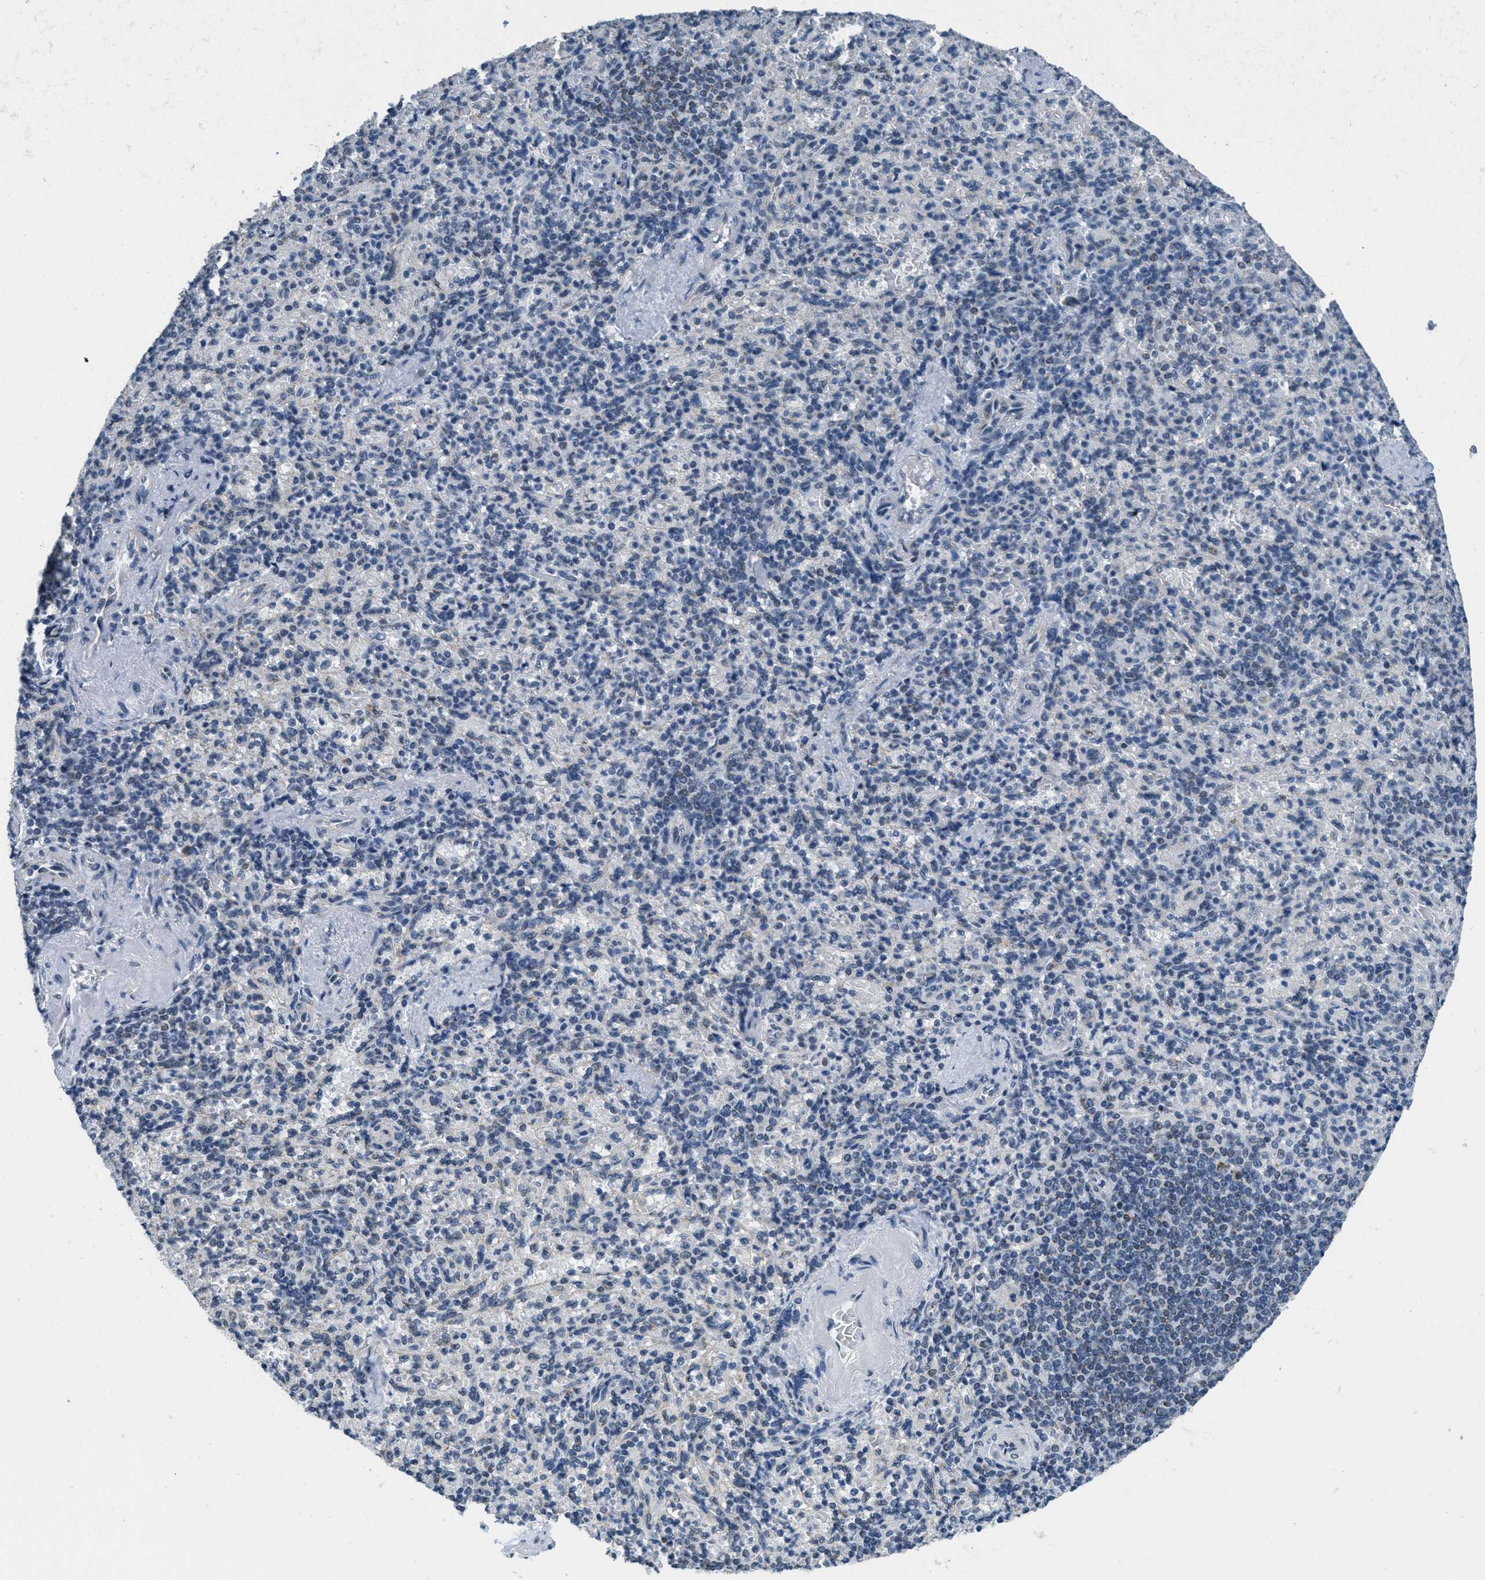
{"staining": {"intensity": "negative", "quantity": "none", "location": "none"}, "tissue": "spleen", "cell_type": "Cells in red pulp", "image_type": "normal", "snomed": [{"axis": "morphology", "description": "Normal tissue, NOS"}, {"axis": "topography", "description": "Spleen"}], "caption": "A high-resolution micrograph shows immunohistochemistry staining of unremarkable spleen, which exhibits no significant staining in cells in red pulp. (Immunohistochemistry (ihc), brightfield microscopy, high magnification).", "gene": "TOMM70", "patient": {"sex": "female", "age": 74}}